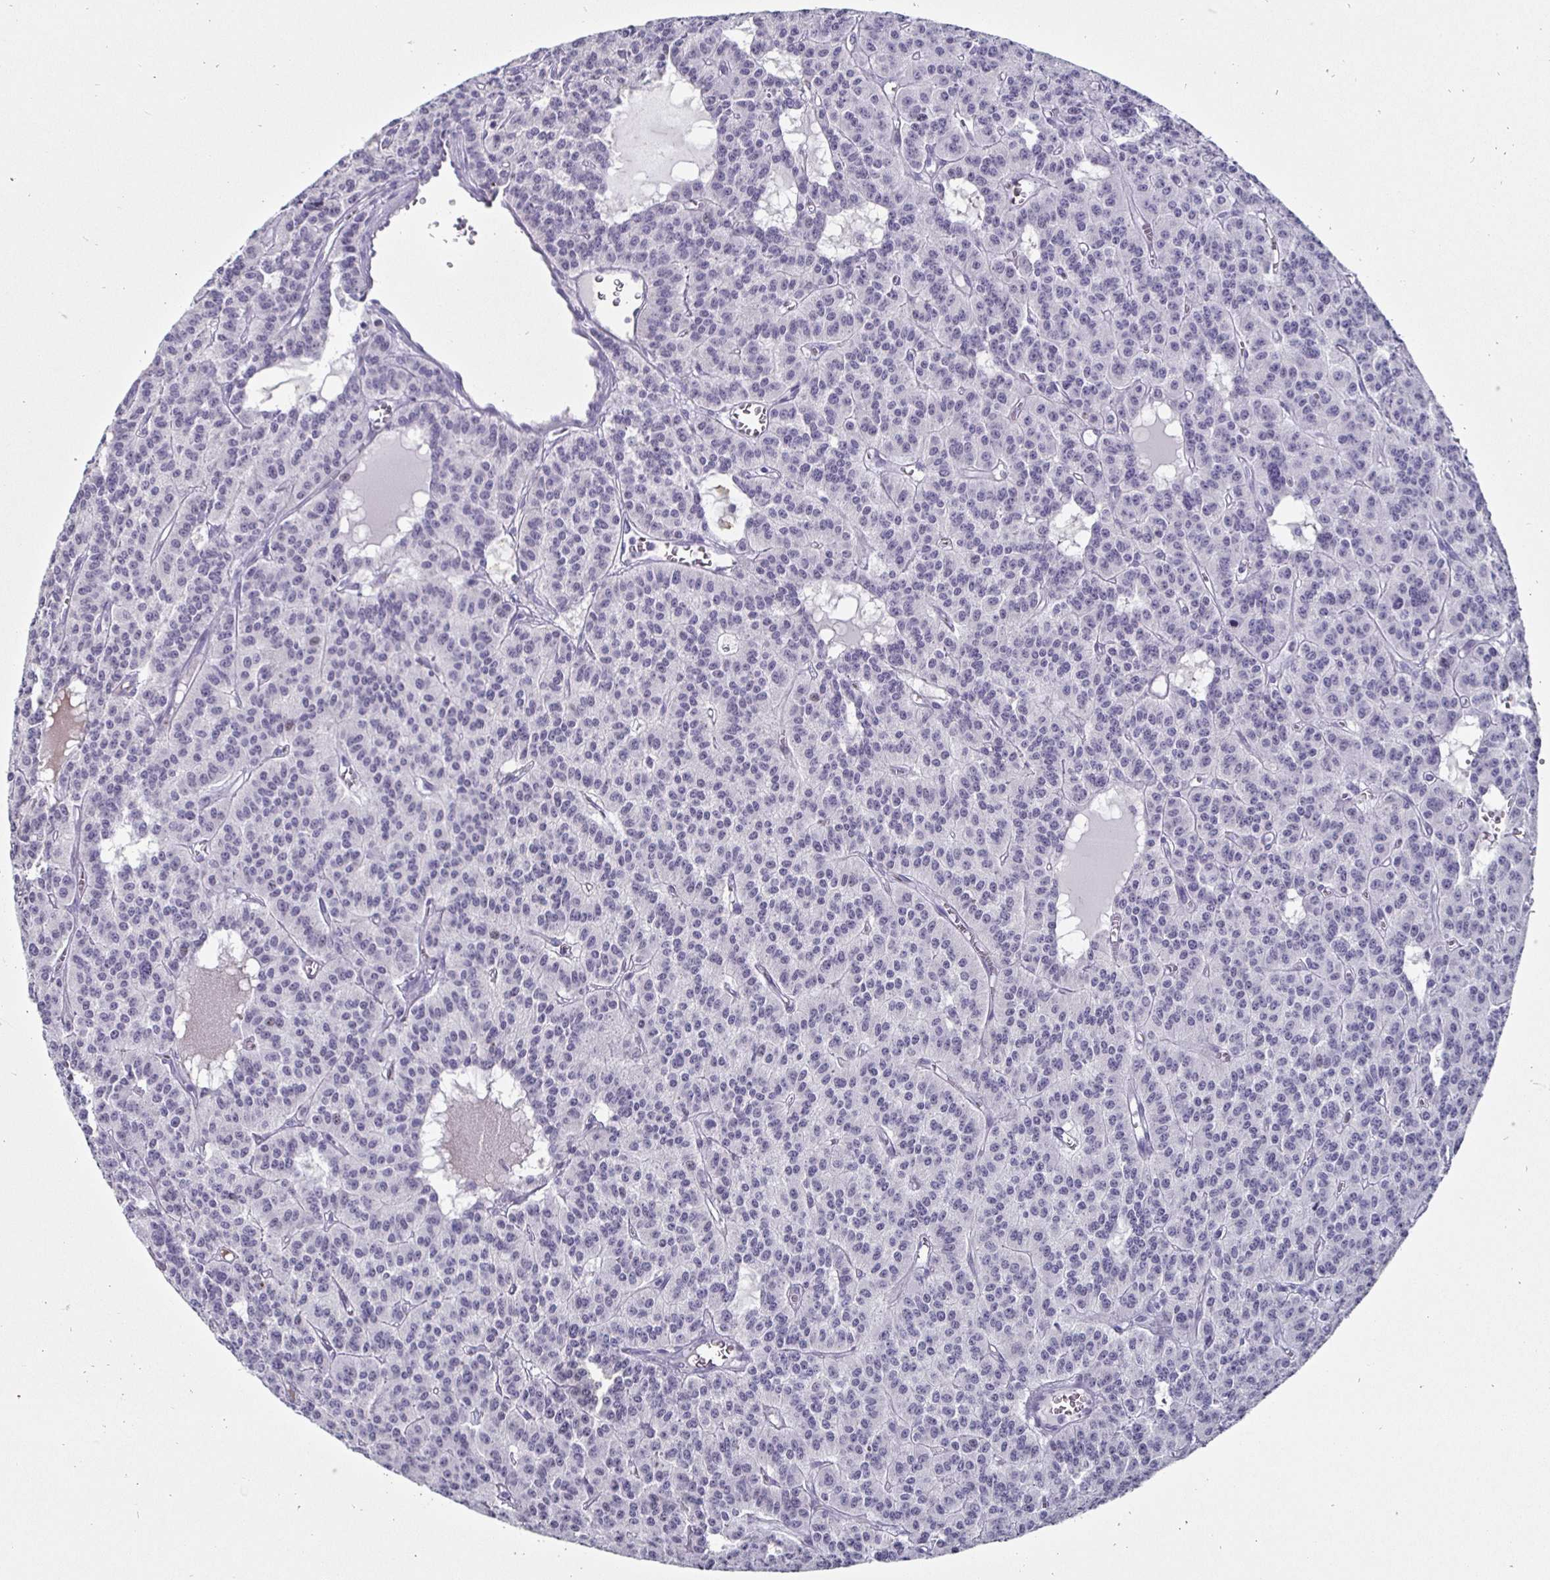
{"staining": {"intensity": "negative", "quantity": "none", "location": "none"}, "tissue": "carcinoid", "cell_type": "Tumor cells", "image_type": "cancer", "snomed": [{"axis": "morphology", "description": "Carcinoid, malignant, NOS"}, {"axis": "topography", "description": "Lung"}], "caption": "High magnification brightfield microscopy of carcinoid (malignant) stained with DAB (brown) and counterstained with hematoxylin (blue): tumor cells show no significant staining. The staining is performed using DAB brown chromogen with nuclei counter-stained in using hematoxylin.", "gene": "OOSP2", "patient": {"sex": "female", "age": 71}}